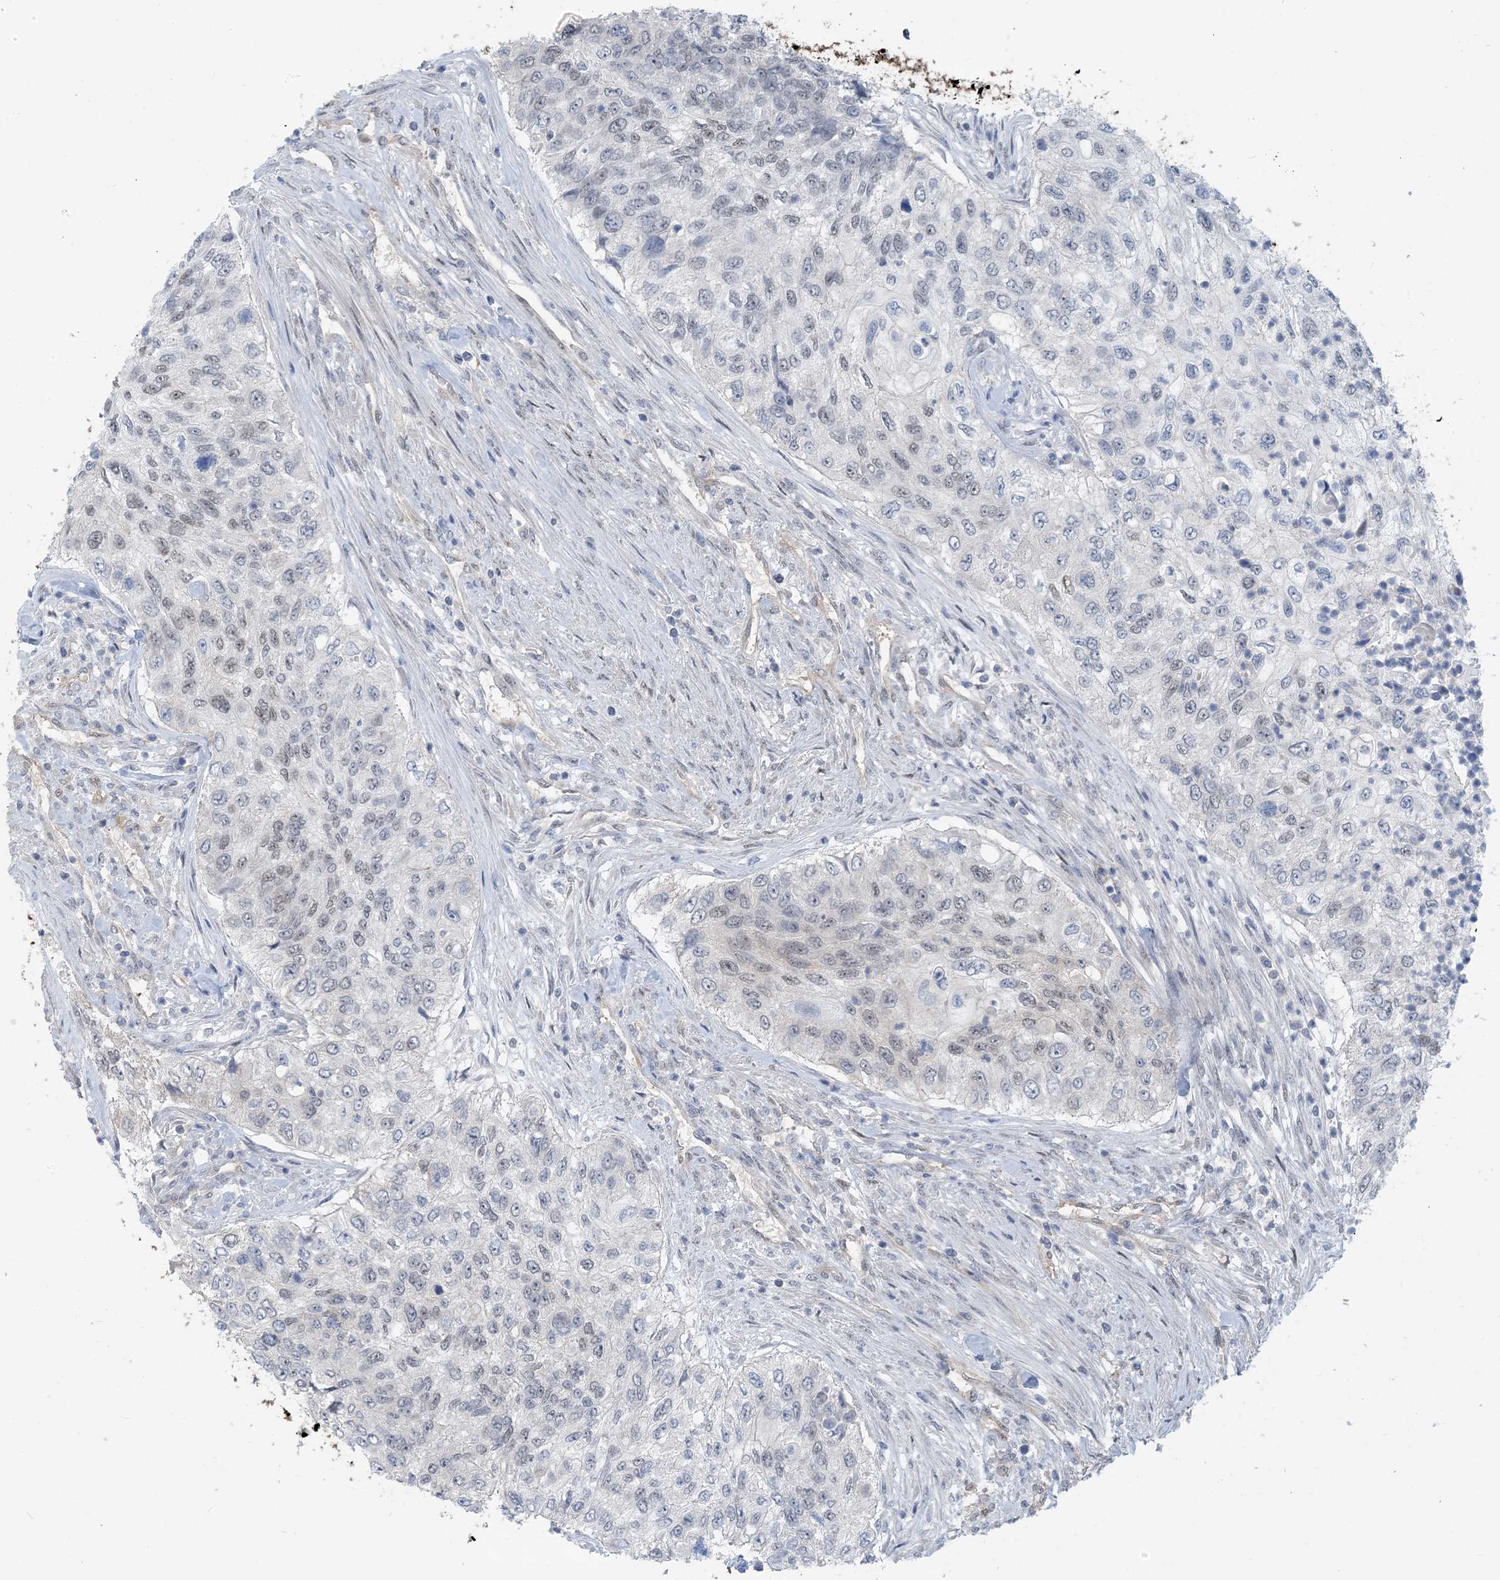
{"staining": {"intensity": "weak", "quantity": "<25%", "location": "nuclear"}, "tissue": "urothelial cancer", "cell_type": "Tumor cells", "image_type": "cancer", "snomed": [{"axis": "morphology", "description": "Urothelial carcinoma, High grade"}, {"axis": "topography", "description": "Urinary bladder"}], "caption": "The image exhibits no staining of tumor cells in urothelial cancer.", "gene": "ZC3H12A", "patient": {"sex": "female", "age": 60}}